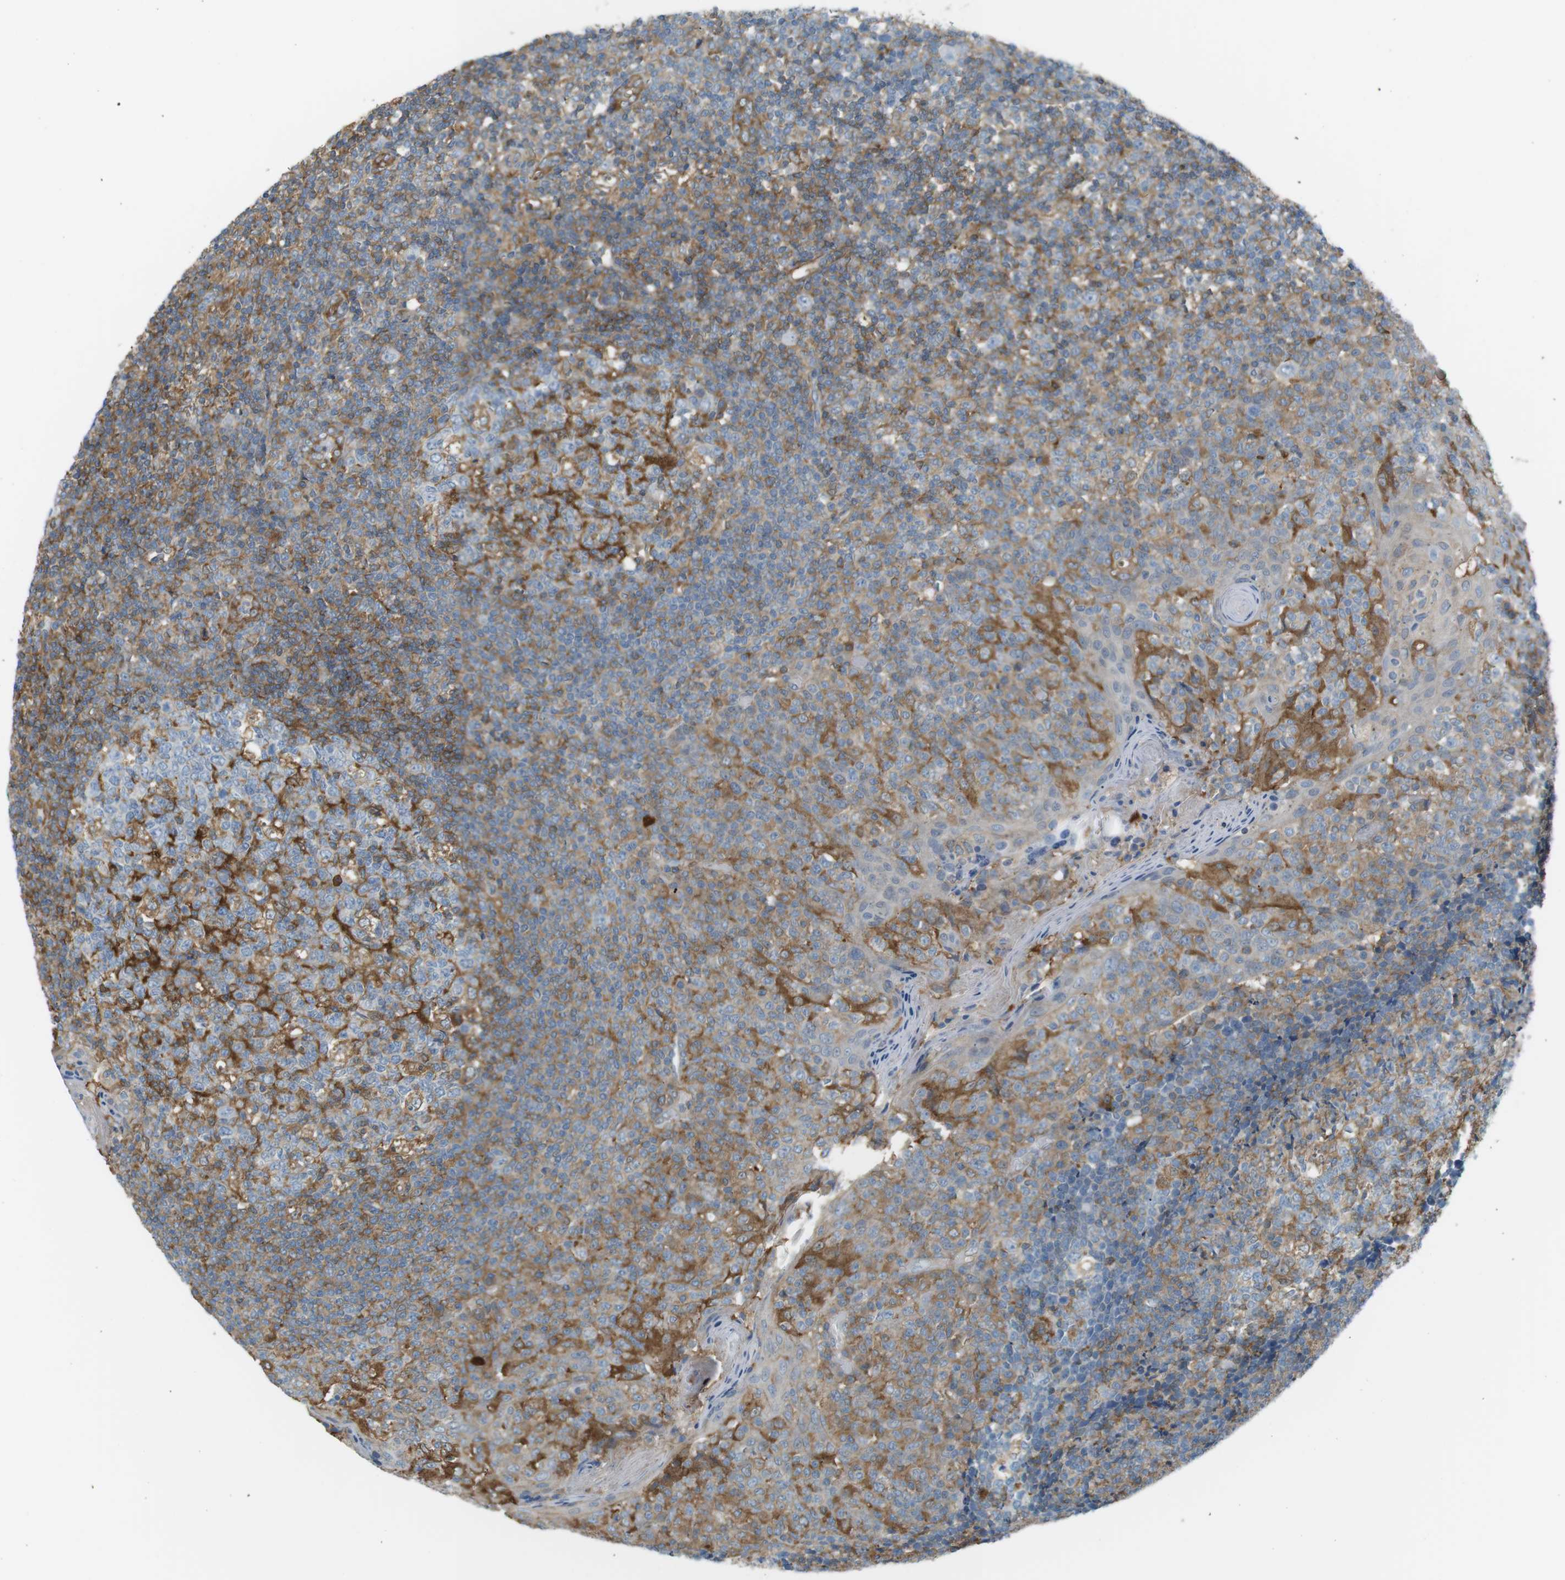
{"staining": {"intensity": "moderate", "quantity": "25%-75%", "location": "cytoplasmic/membranous"}, "tissue": "tonsil", "cell_type": "Germinal center cells", "image_type": "normal", "snomed": [{"axis": "morphology", "description": "Normal tissue, NOS"}, {"axis": "topography", "description": "Tonsil"}], "caption": "Brown immunohistochemical staining in unremarkable tonsil reveals moderate cytoplasmic/membranous expression in about 25%-75% of germinal center cells. The protein of interest is stained brown, and the nuclei are stained in blue (DAB (3,3'-diaminobenzidine) IHC with brightfield microscopy, high magnification).", "gene": "PEPD", "patient": {"sex": "female", "age": 19}}